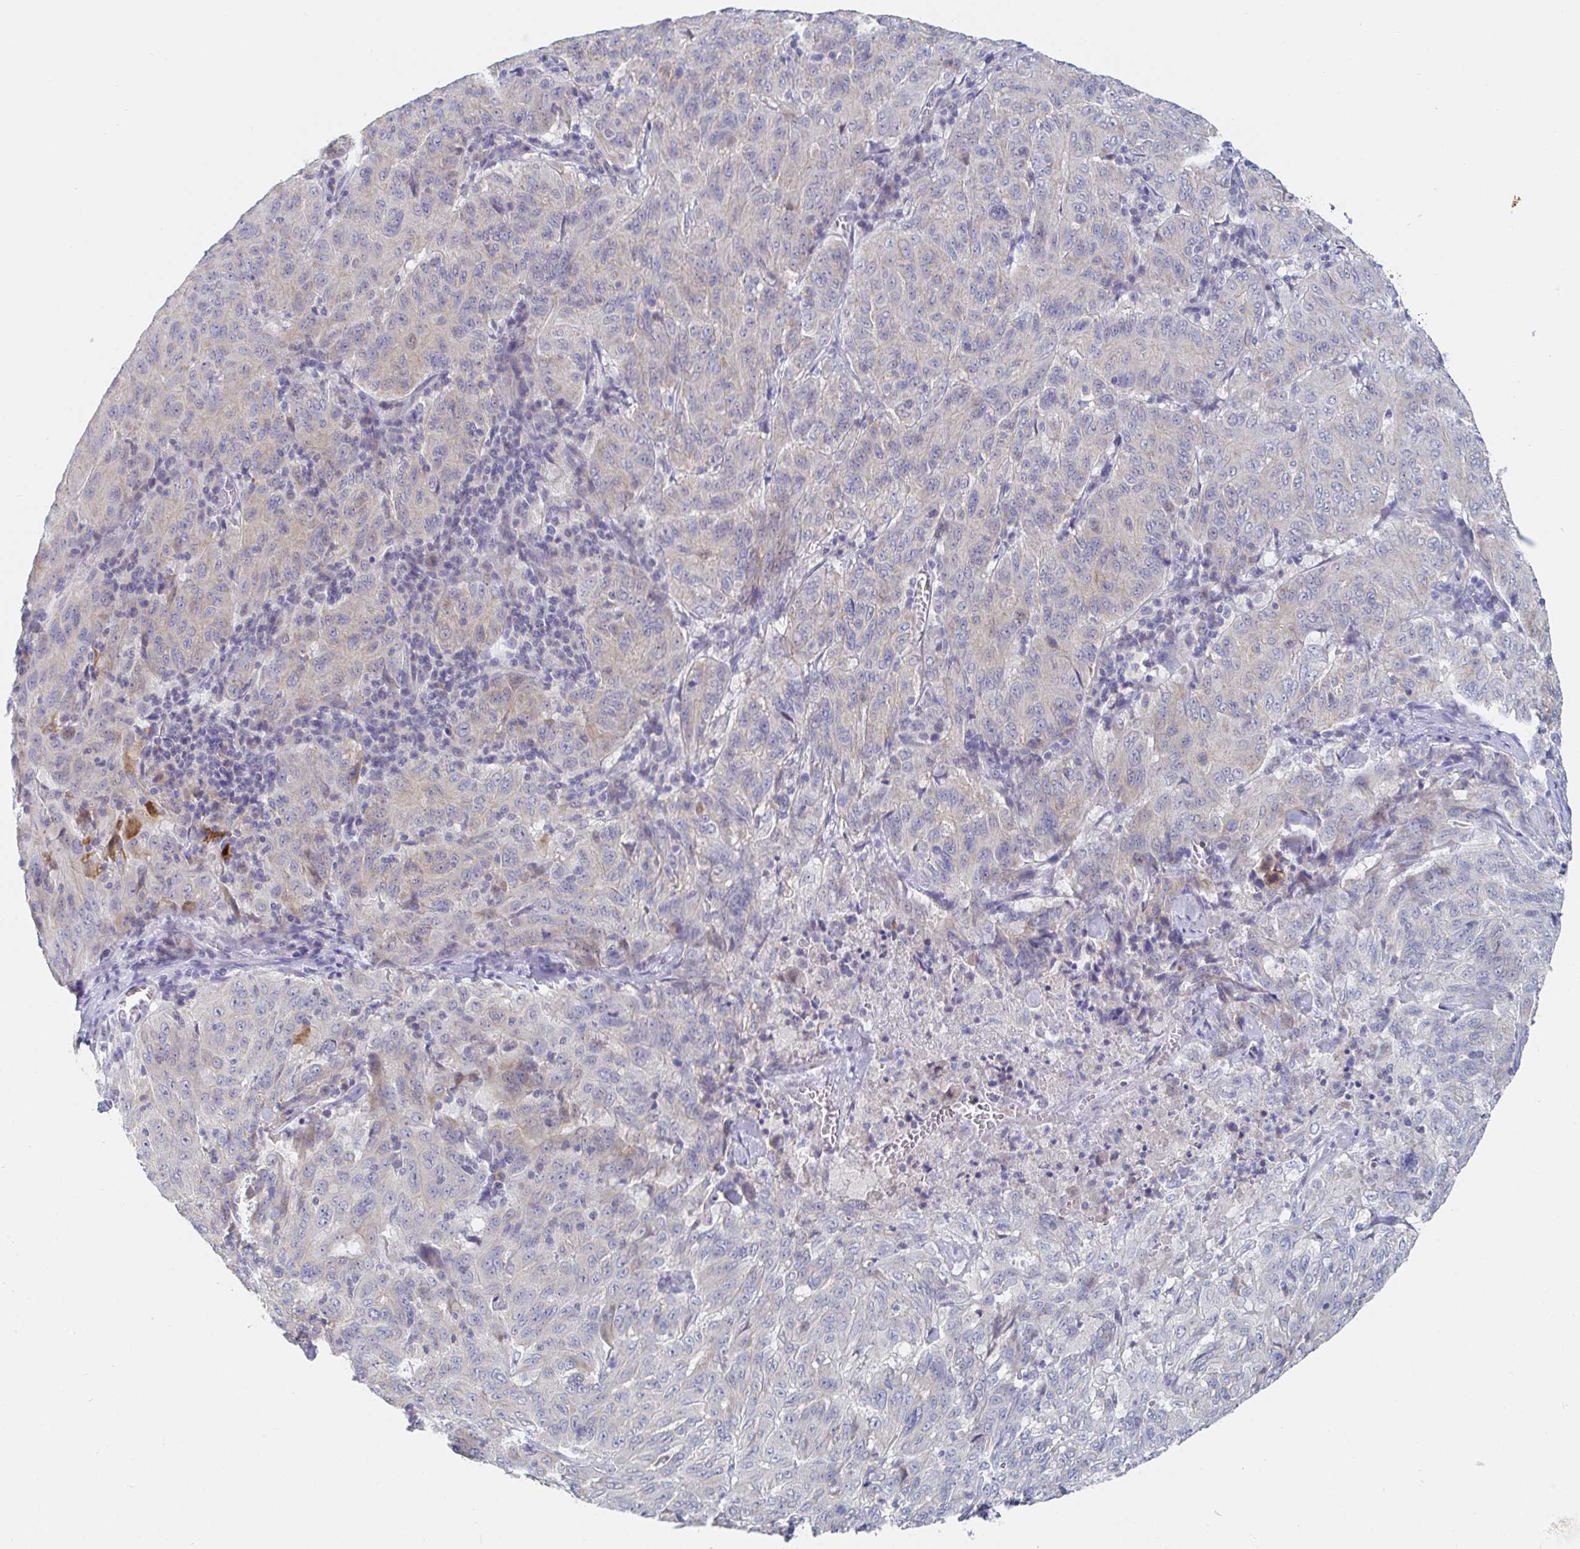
{"staining": {"intensity": "negative", "quantity": "none", "location": "none"}, "tissue": "pancreatic cancer", "cell_type": "Tumor cells", "image_type": "cancer", "snomed": [{"axis": "morphology", "description": "Adenocarcinoma, NOS"}, {"axis": "topography", "description": "Pancreas"}], "caption": "Tumor cells are negative for protein expression in human pancreatic cancer (adenocarcinoma).", "gene": "ZNF430", "patient": {"sex": "male", "age": 63}}